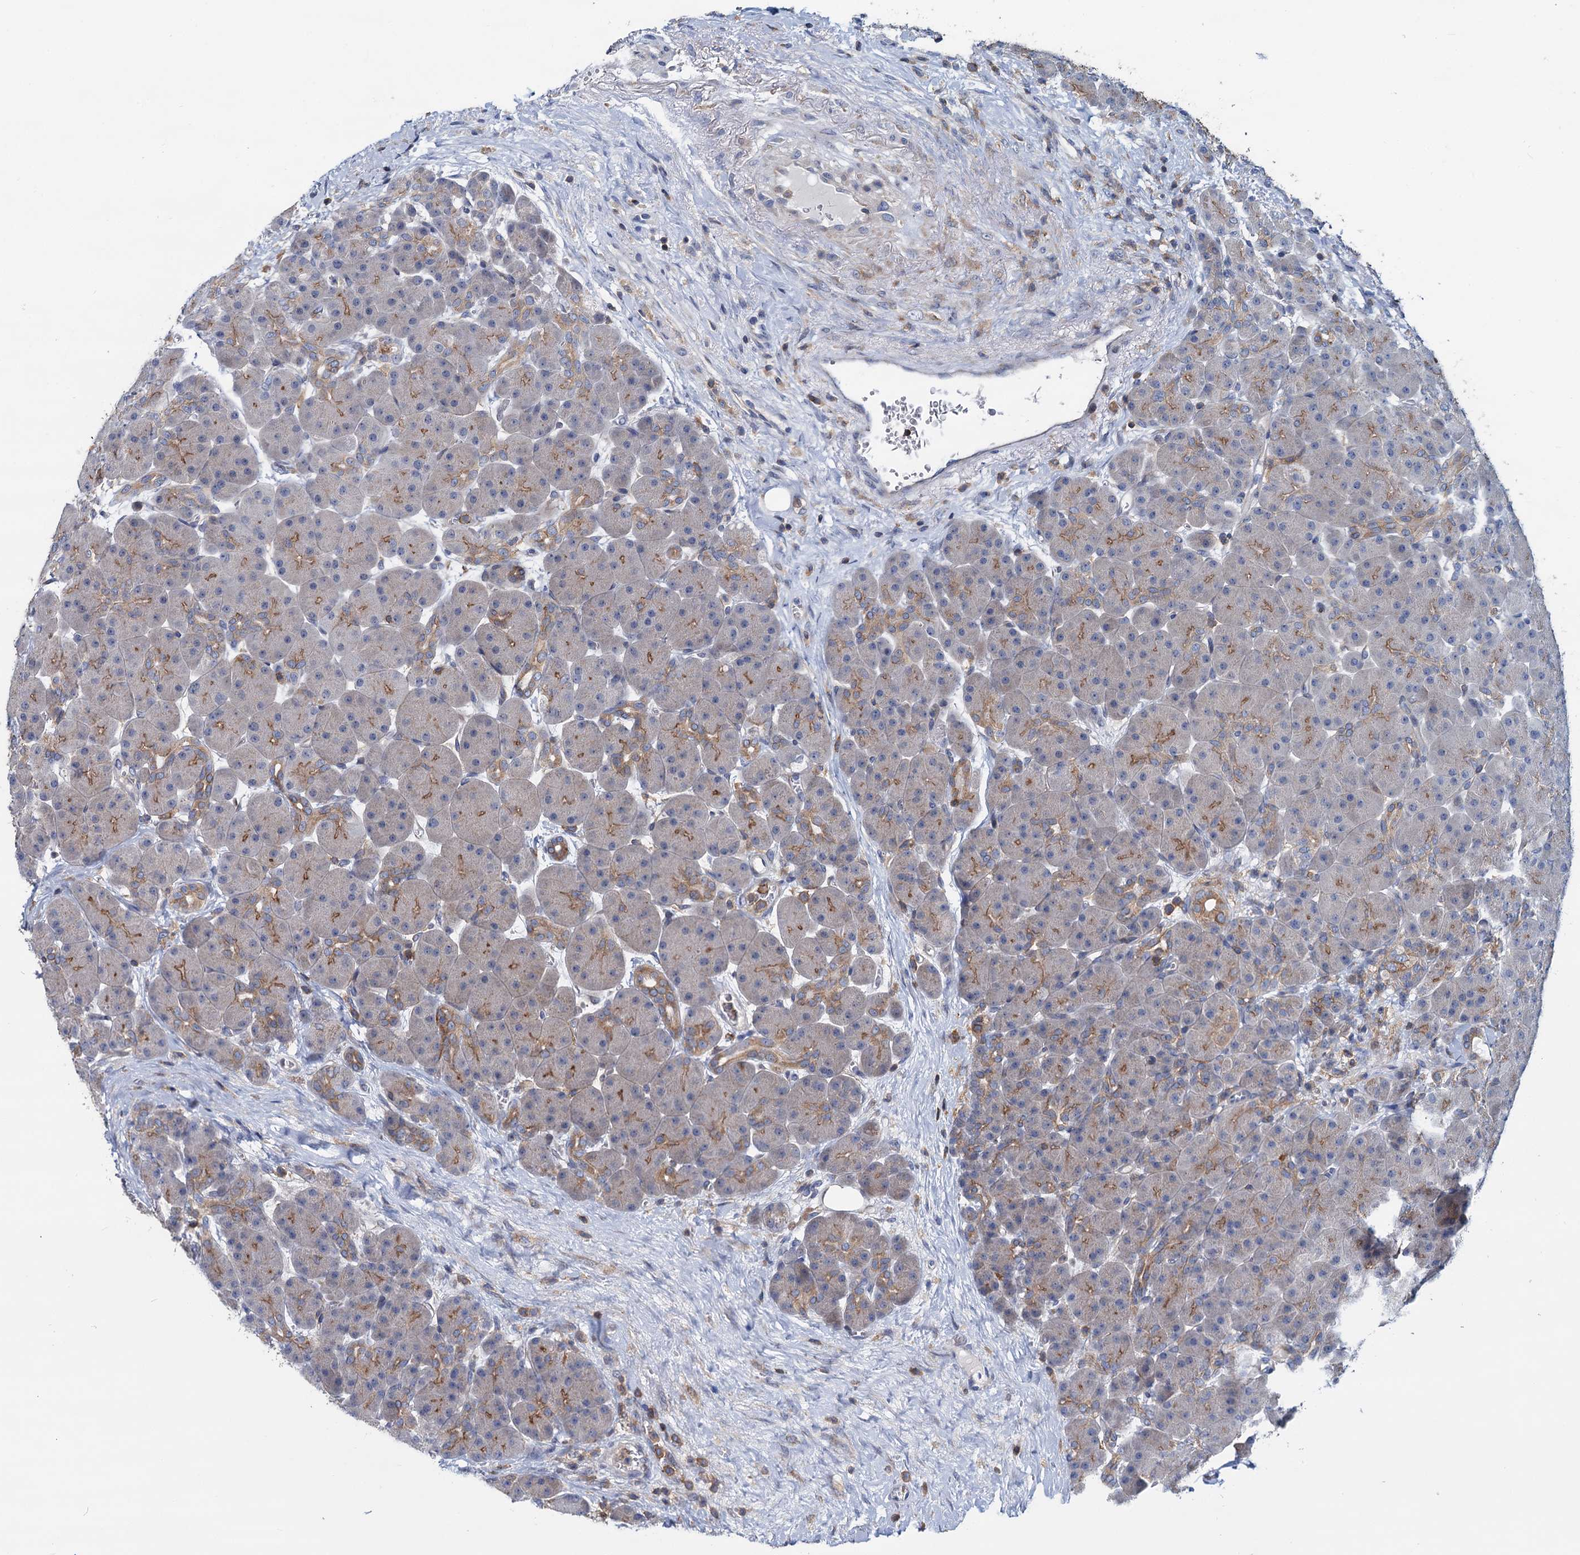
{"staining": {"intensity": "moderate", "quantity": "25%-75%", "location": "cytoplasmic/membranous"}, "tissue": "pancreas", "cell_type": "Exocrine glandular cells", "image_type": "normal", "snomed": [{"axis": "morphology", "description": "Normal tissue, NOS"}, {"axis": "topography", "description": "Pancreas"}], "caption": "Pancreas was stained to show a protein in brown. There is medium levels of moderate cytoplasmic/membranous positivity in approximately 25%-75% of exocrine glandular cells. Using DAB (brown) and hematoxylin (blue) stains, captured at high magnification using brightfield microscopy.", "gene": "LRCH4", "patient": {"sex": "male", "age": 66}}